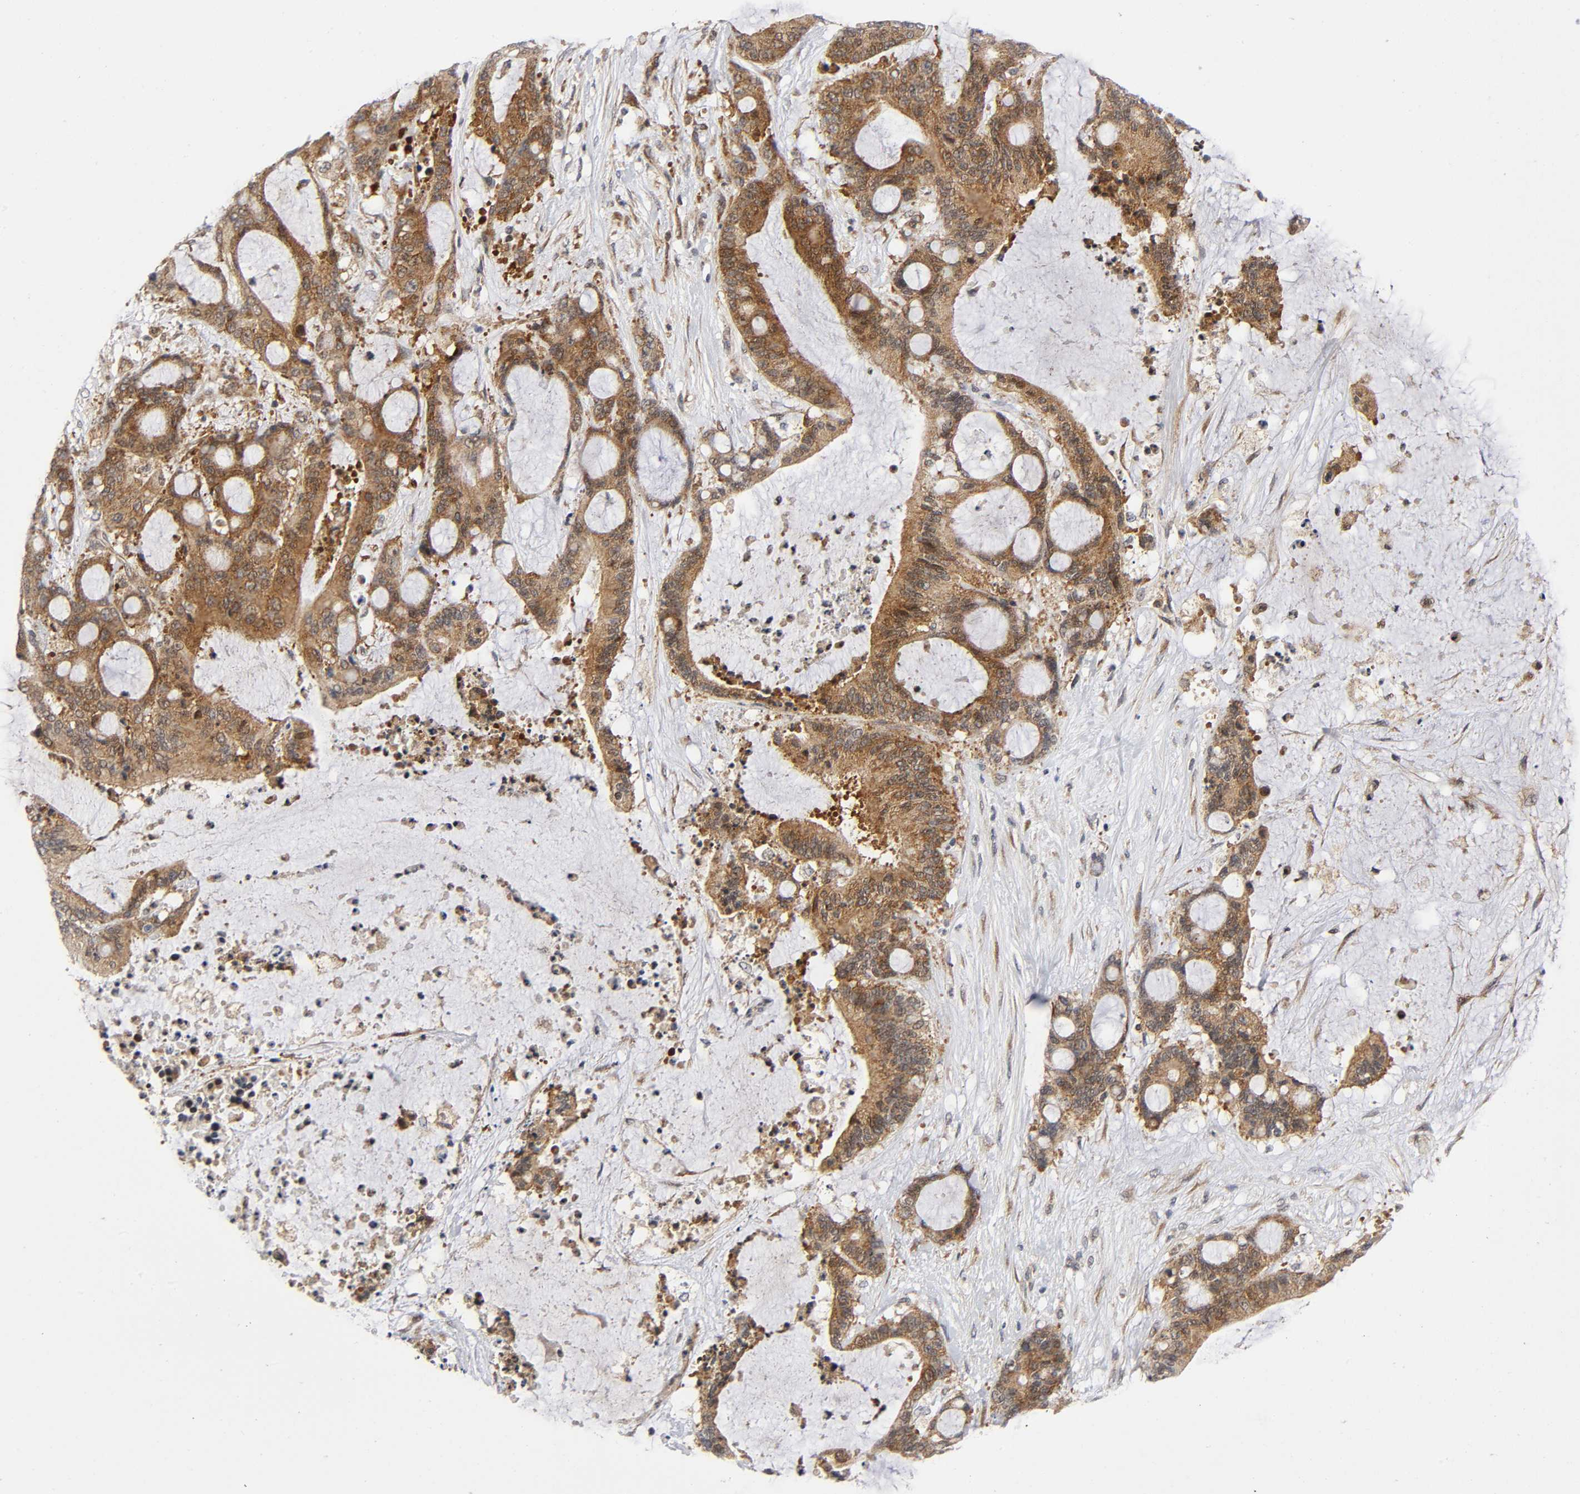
{"staining": {"intensity": "moderate", "quantity": ">75%", "location": "cytoplasmic/membranous"}, "tissue": "liver cancer", "cell_type": "Tumor cells", "image_type": "cancer", "snomed": [{"axis": "morphology", "description": "Cholangiocarcinoma"}, {"axis": "topography", "description": "Liver"}], "caption": "Human cholangiocarcinoma (liver) stained with a brown dye exhibits moderate cytoplasmic/membranous positive staining in approximately >75% of tumor cells.", "gene": "EIF5", "patient": {"sex": "female", "age": 73}}